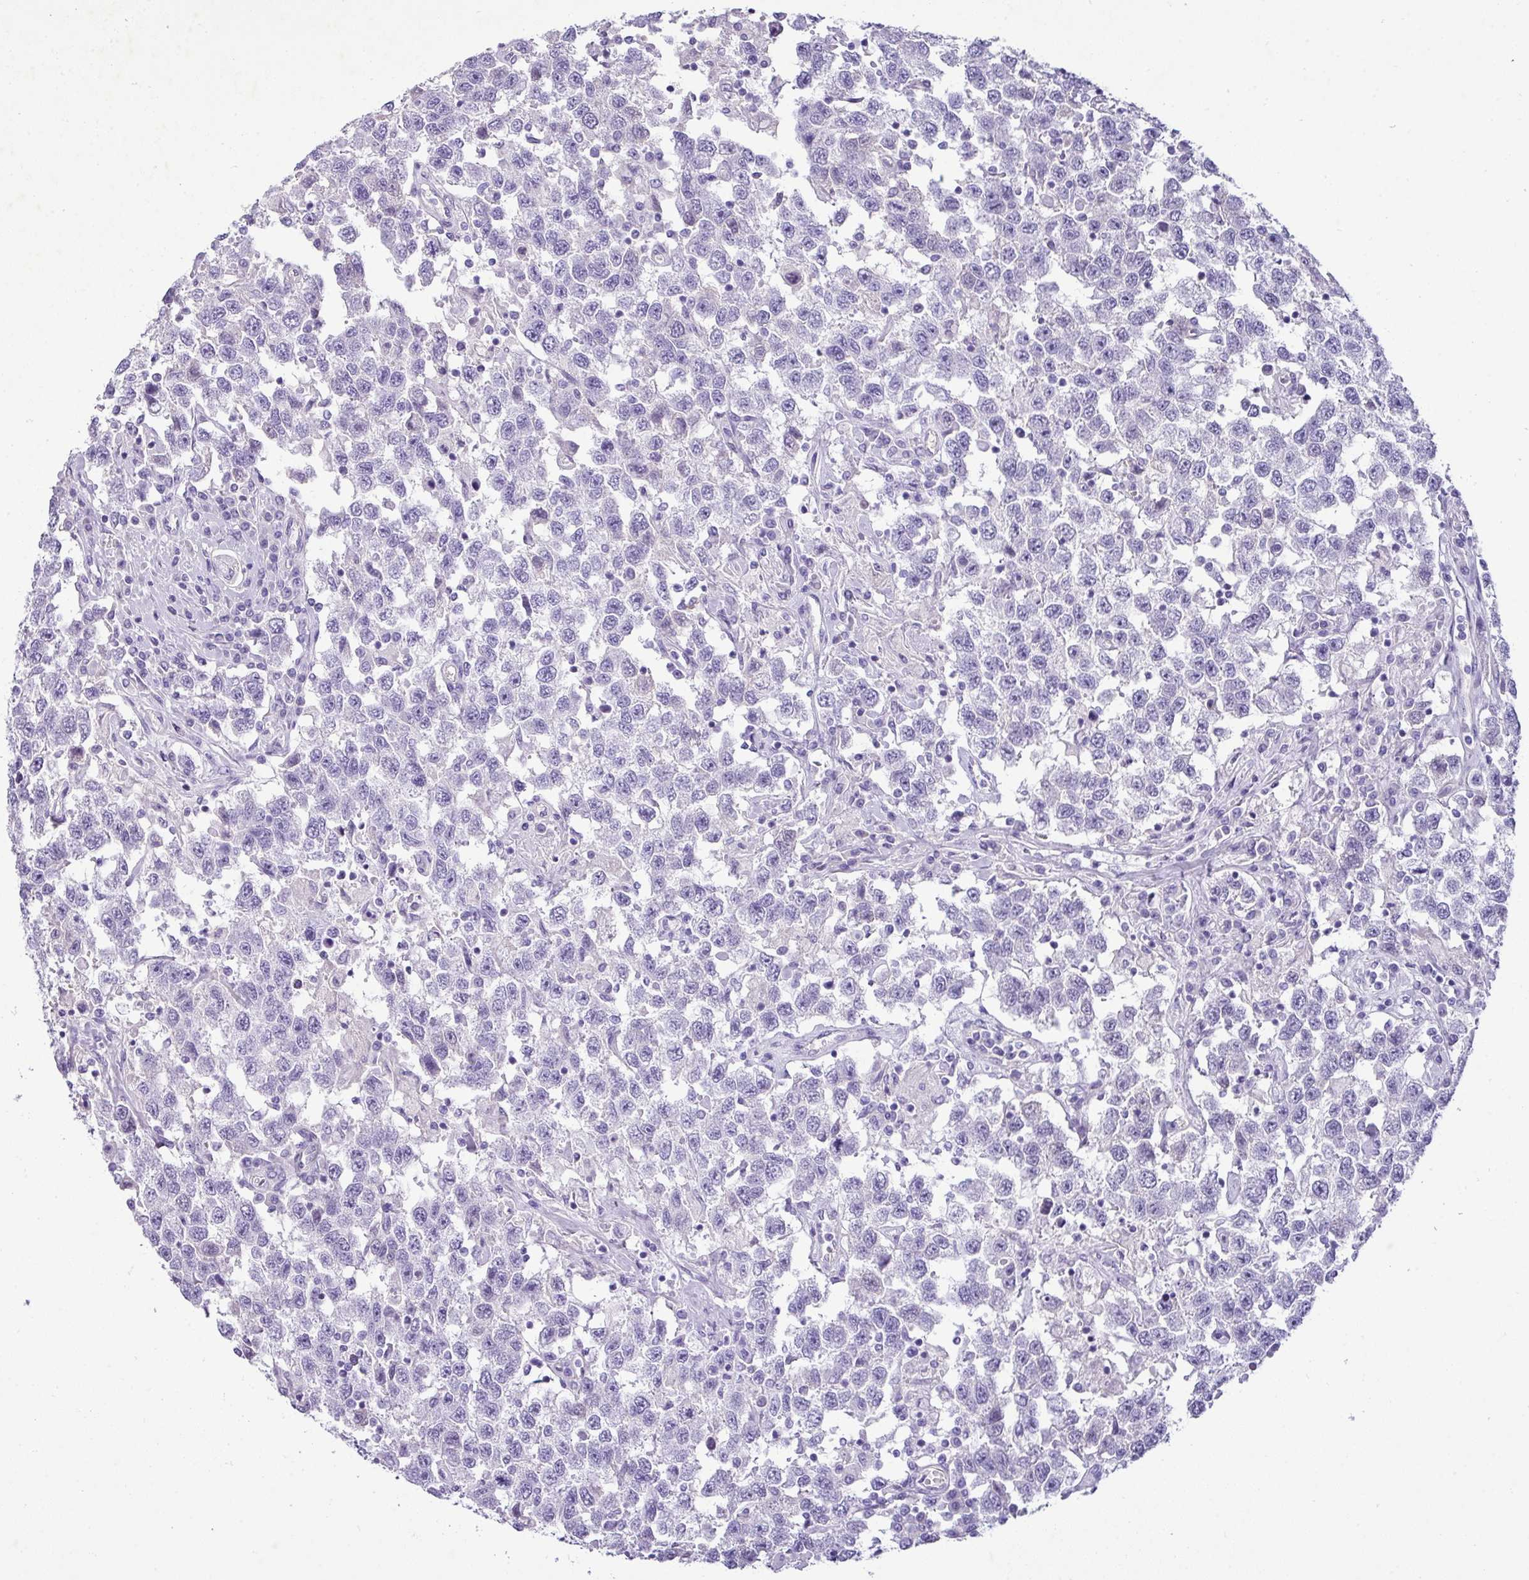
{"staining": {"intensity": "negative", "quantity": "none", "location": "none"}, "tissue": "testis cancer", "cell_type": "Tumor cells", "image_type": "cancer", "snomed": [{"axis": "morphology", "description": "Seminoma, NOS"}, {"axis": "topography", "description": "Testis"}], "caption": "This is an IHC photomicrograph of seminoma (testis). There is no expression in tumor cells.", "gene": "VCX2", "patient": {"sex": "male", "age": 41}}